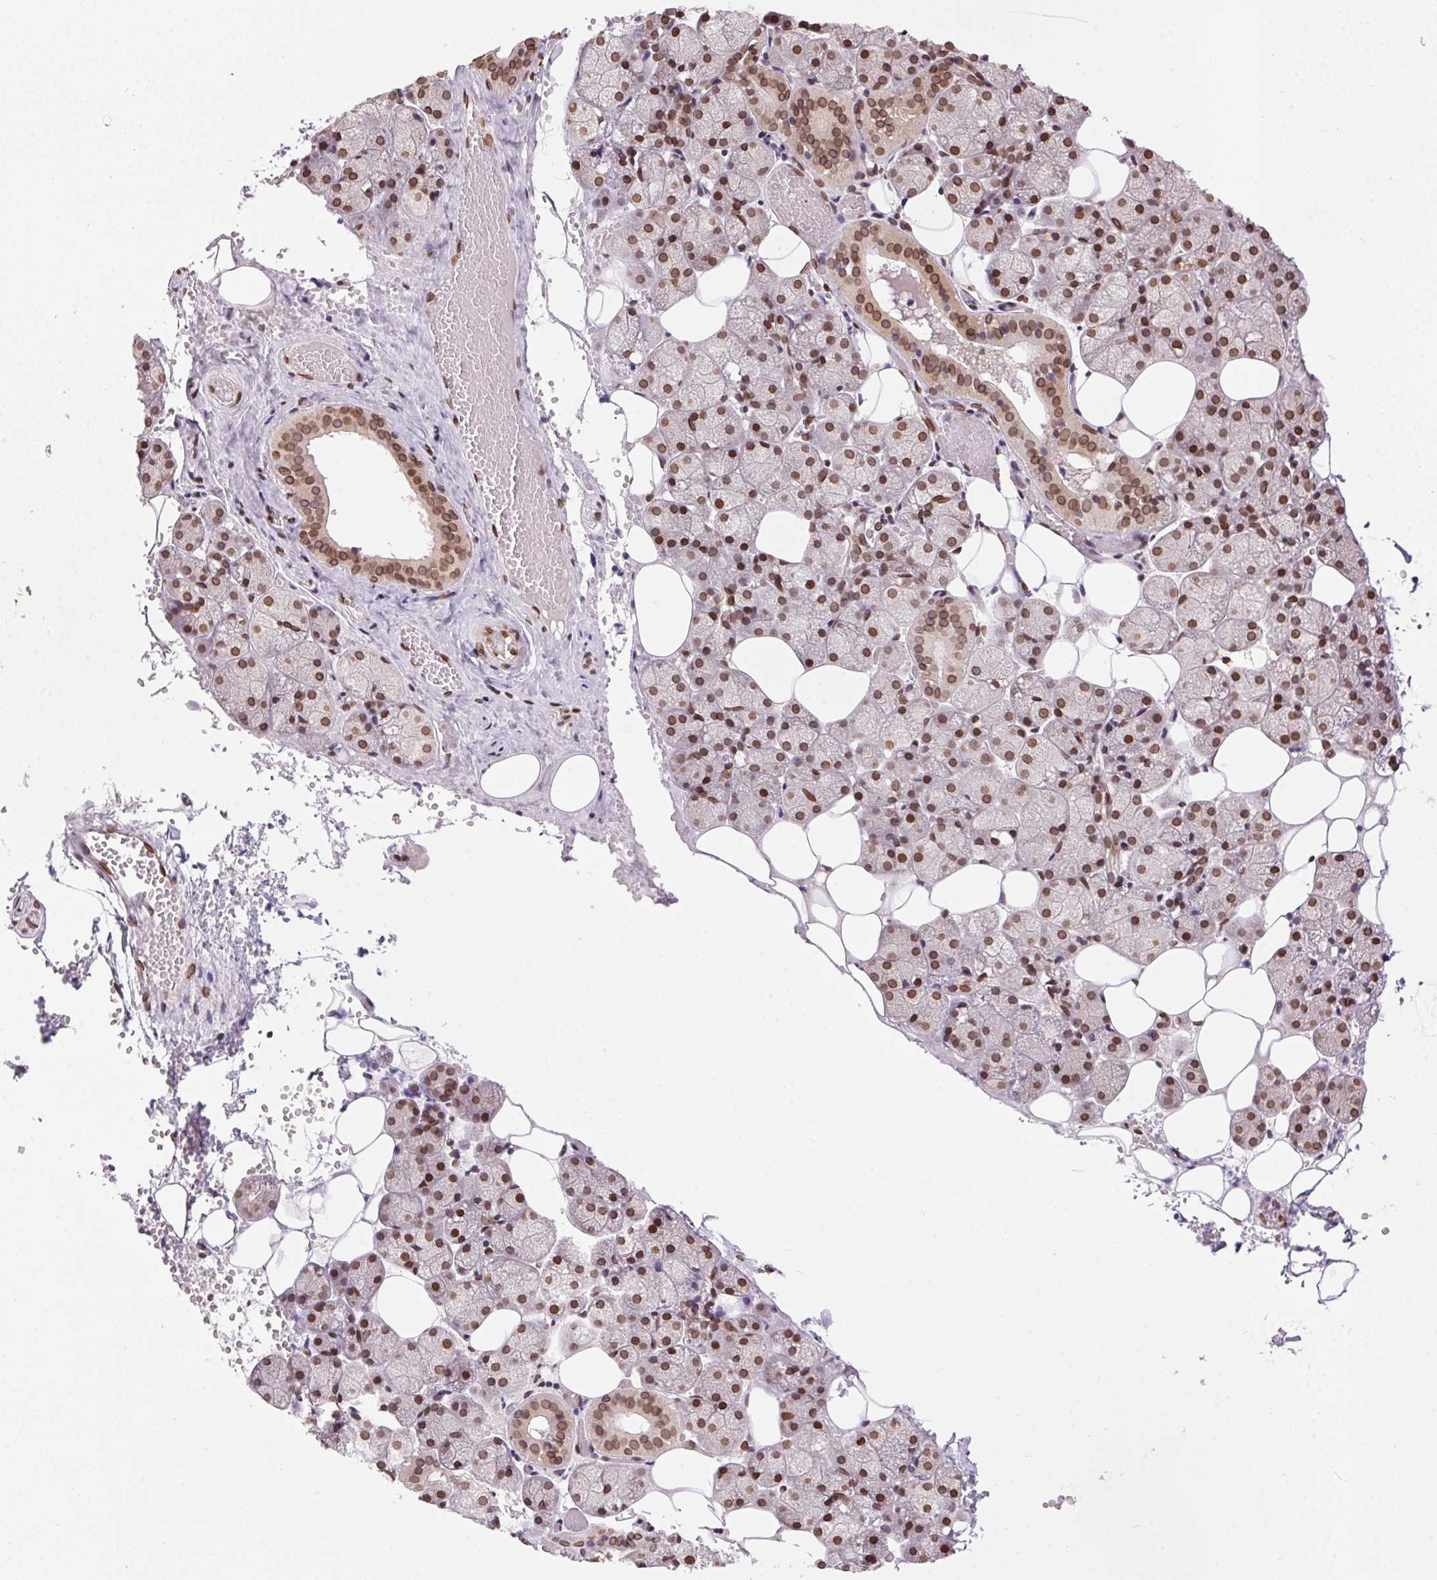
{"staining": {"intensity": "moderate", "quantity": ">75%", "location": "cytoplasmic/membranous,nuclear"}, "tissue": "salivary gland", "cell_type": "Glandular cells", "image_type": "normal", "snomed": [{"axis": "morphology", "description": "Normal tissue, NOS"}, {"axis": "topography", "description": "Salivary gland"}], "caption": "Normal salivary gland exhibits moderate cytoplasmic/membranous,nuclear expression in approximately >75% of glandular cells.", "gene": "TMEM175", "patient": {"sex": "male", "age": 38}}